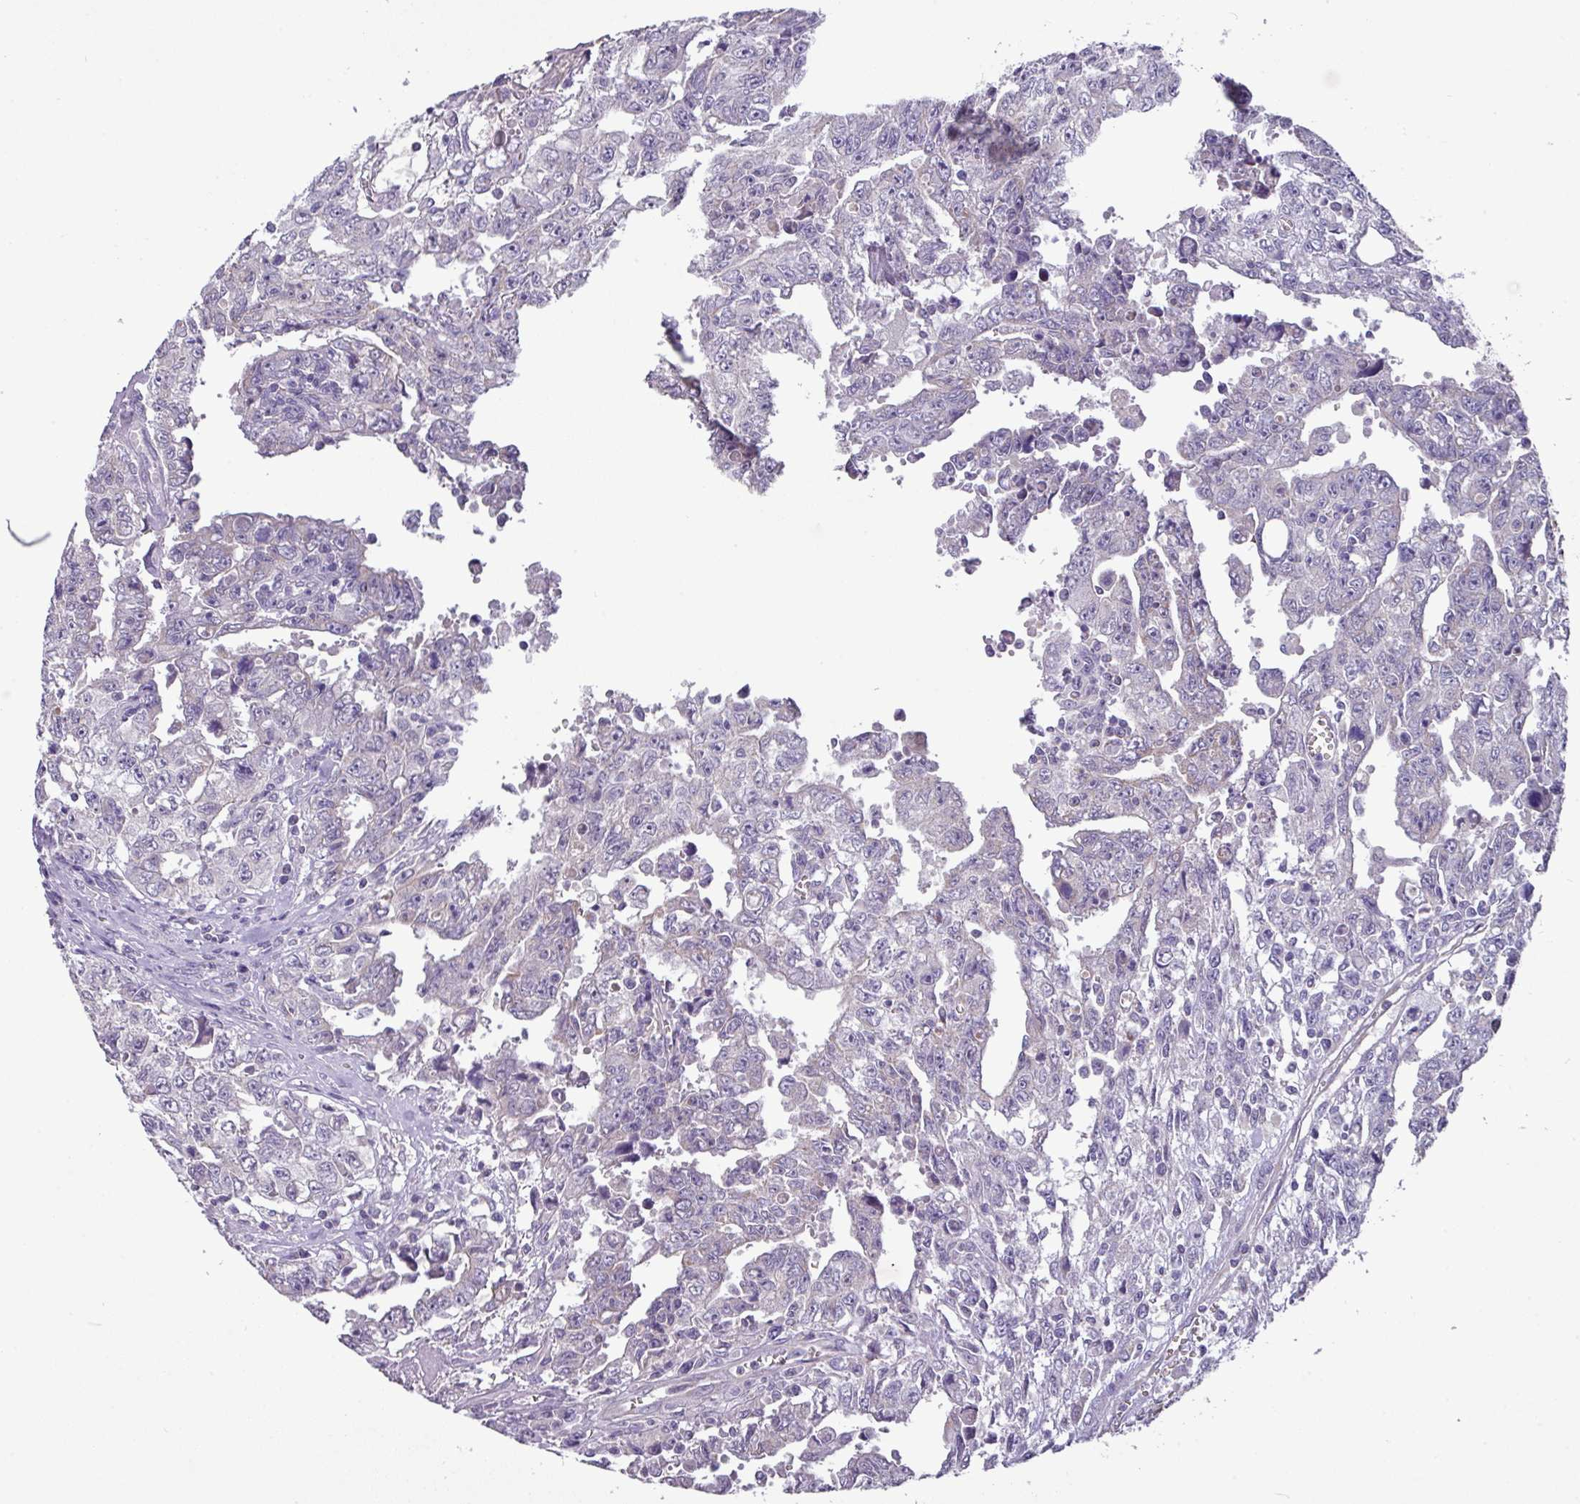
{"staining": {"intensity": "negative", "quantity": "none", "location": "none"}, "tissue": "testis cancer", "cell_type": "Tumor cells", "image_type": "cancer", "snomed": [{"axis": "morphology", "description": "Carcinoma, Embryonal, NOS"}, {"axis": "topography", "description": "Testis"}], "caption": "Embryonal carcinoma (testis) stained for a protein using immunohistochemistry shows no expression tumor cells.", "gene": "TRAPPC1", "patient": {"sex": "male", "age": 24}}